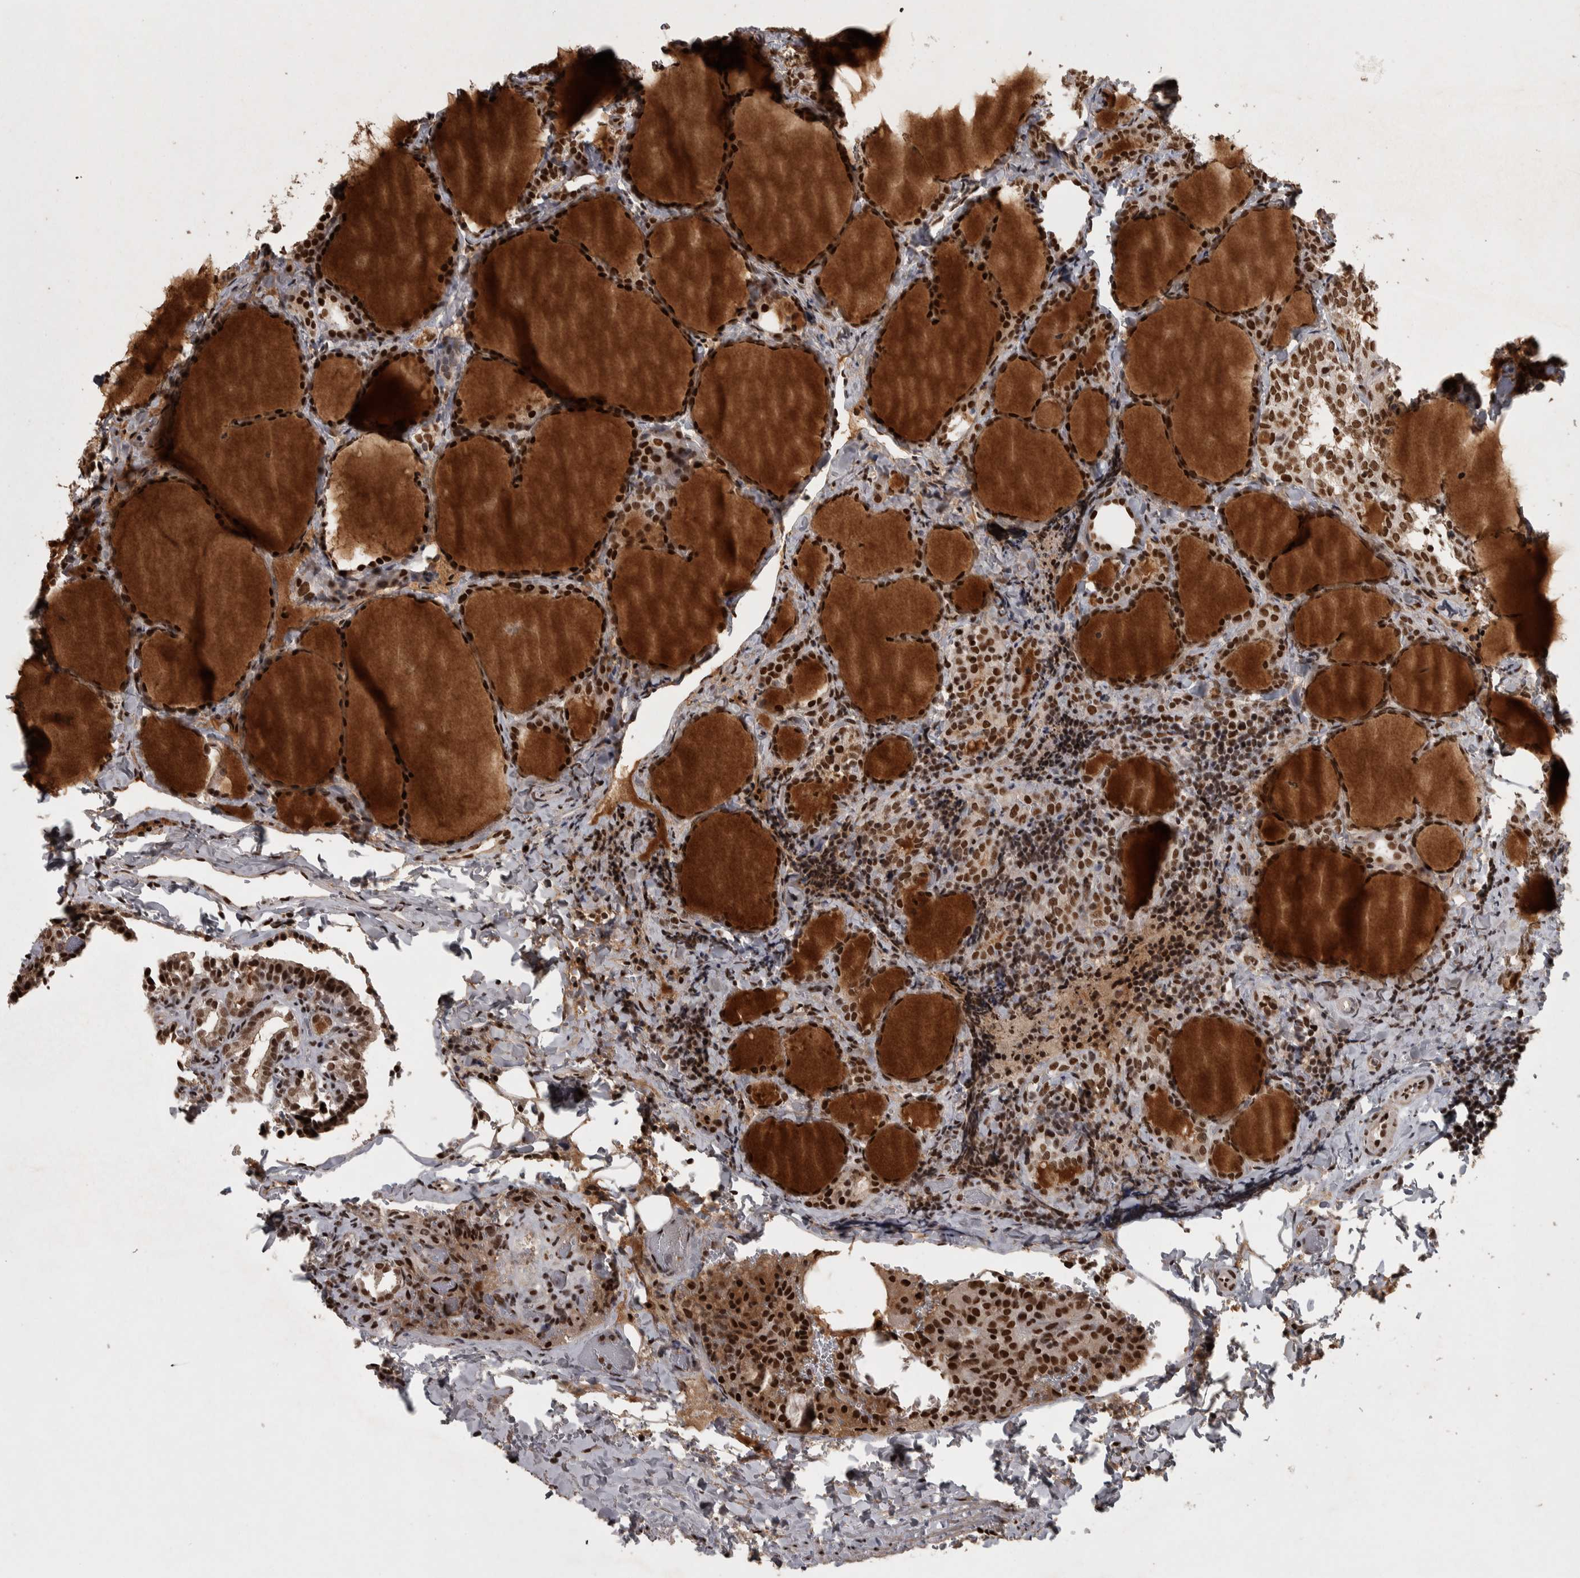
{"staining": {"intensity": "strong", "quantity": ">75%", "location": "nuclear"}, "tissue": "thyroid cancer", "cell_type": "Tumor cells", "image_type": "cancer", "snomed": [{"axis": "morphology", "description": "Normal tissue, NOS"}, {"axis": "morphology", "description": "Papillary adenocarcinoma, NOS"}, {"axis": "topography", "description": "Thyroid gland"}], "caption": "Protein analysis of thyroid papillary adenocarcinoma tissue reveals strong nuclear positivity in about >75% of tumor cells.", "gene": "ZFHX4", "patient": {"sex": "female", "age": 30}}